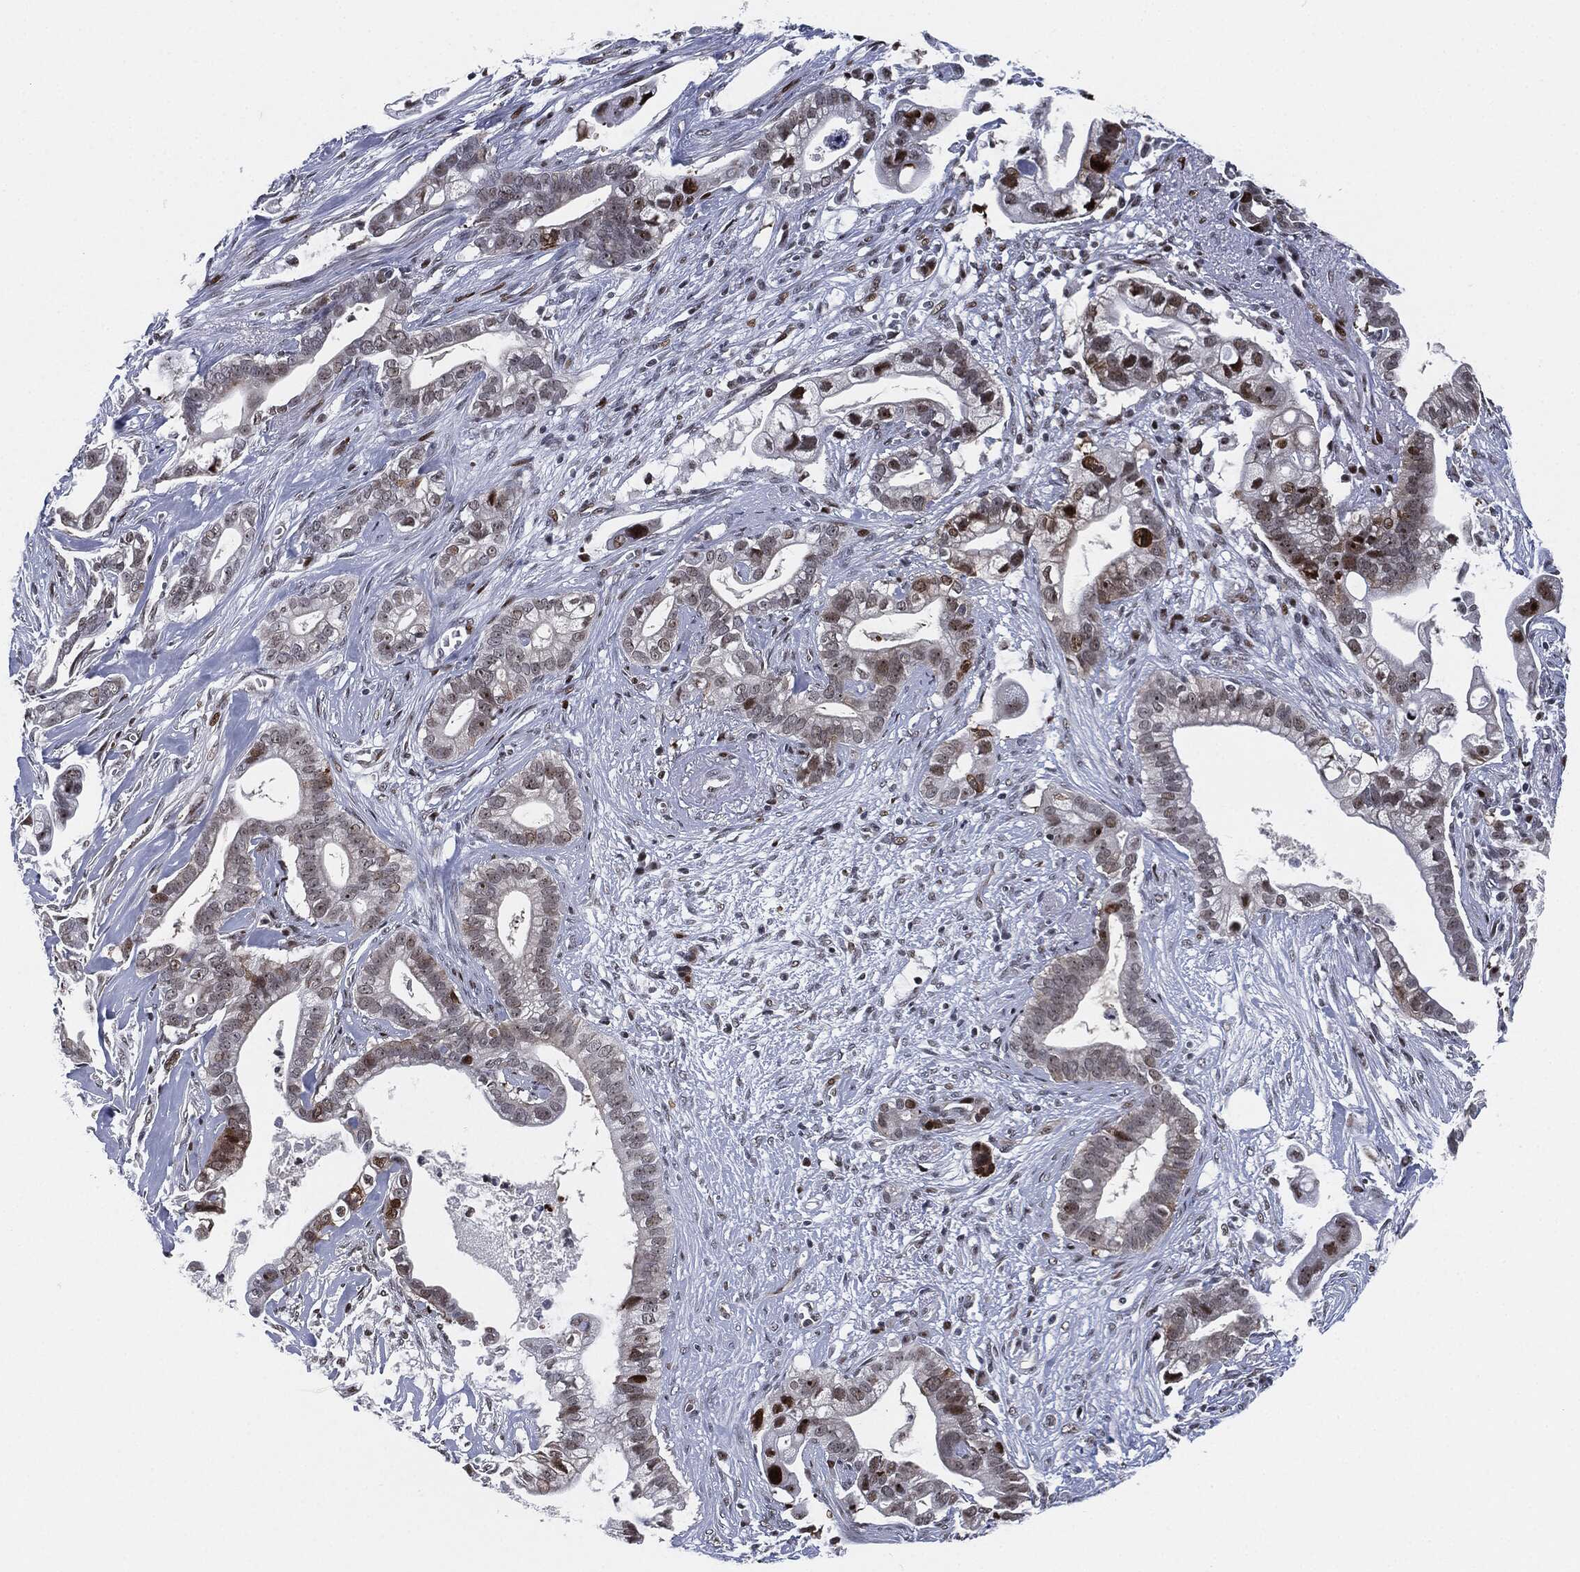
{"staining": {"intensity": "strong", "quantity": "<25%", "location": "nuclear"}, "tissue": "pancreatic cancer", "cell_type": "Tumor cells", "image_type": "cancer", "snomed": [{"axis": "morphology", "description": "Adenocarcinoma, NOS"}, {"axis": "topography", "description": "Pancreas"}], "caption": "Immunohistochemical staining of human pancreatic cancer (adenocarcinoma) shows medium levels of strong nuclear protein expression in approximately <25% of tumor cells.", "gene": "AKT2", "patient": {"sex": "male", "age": 61}}